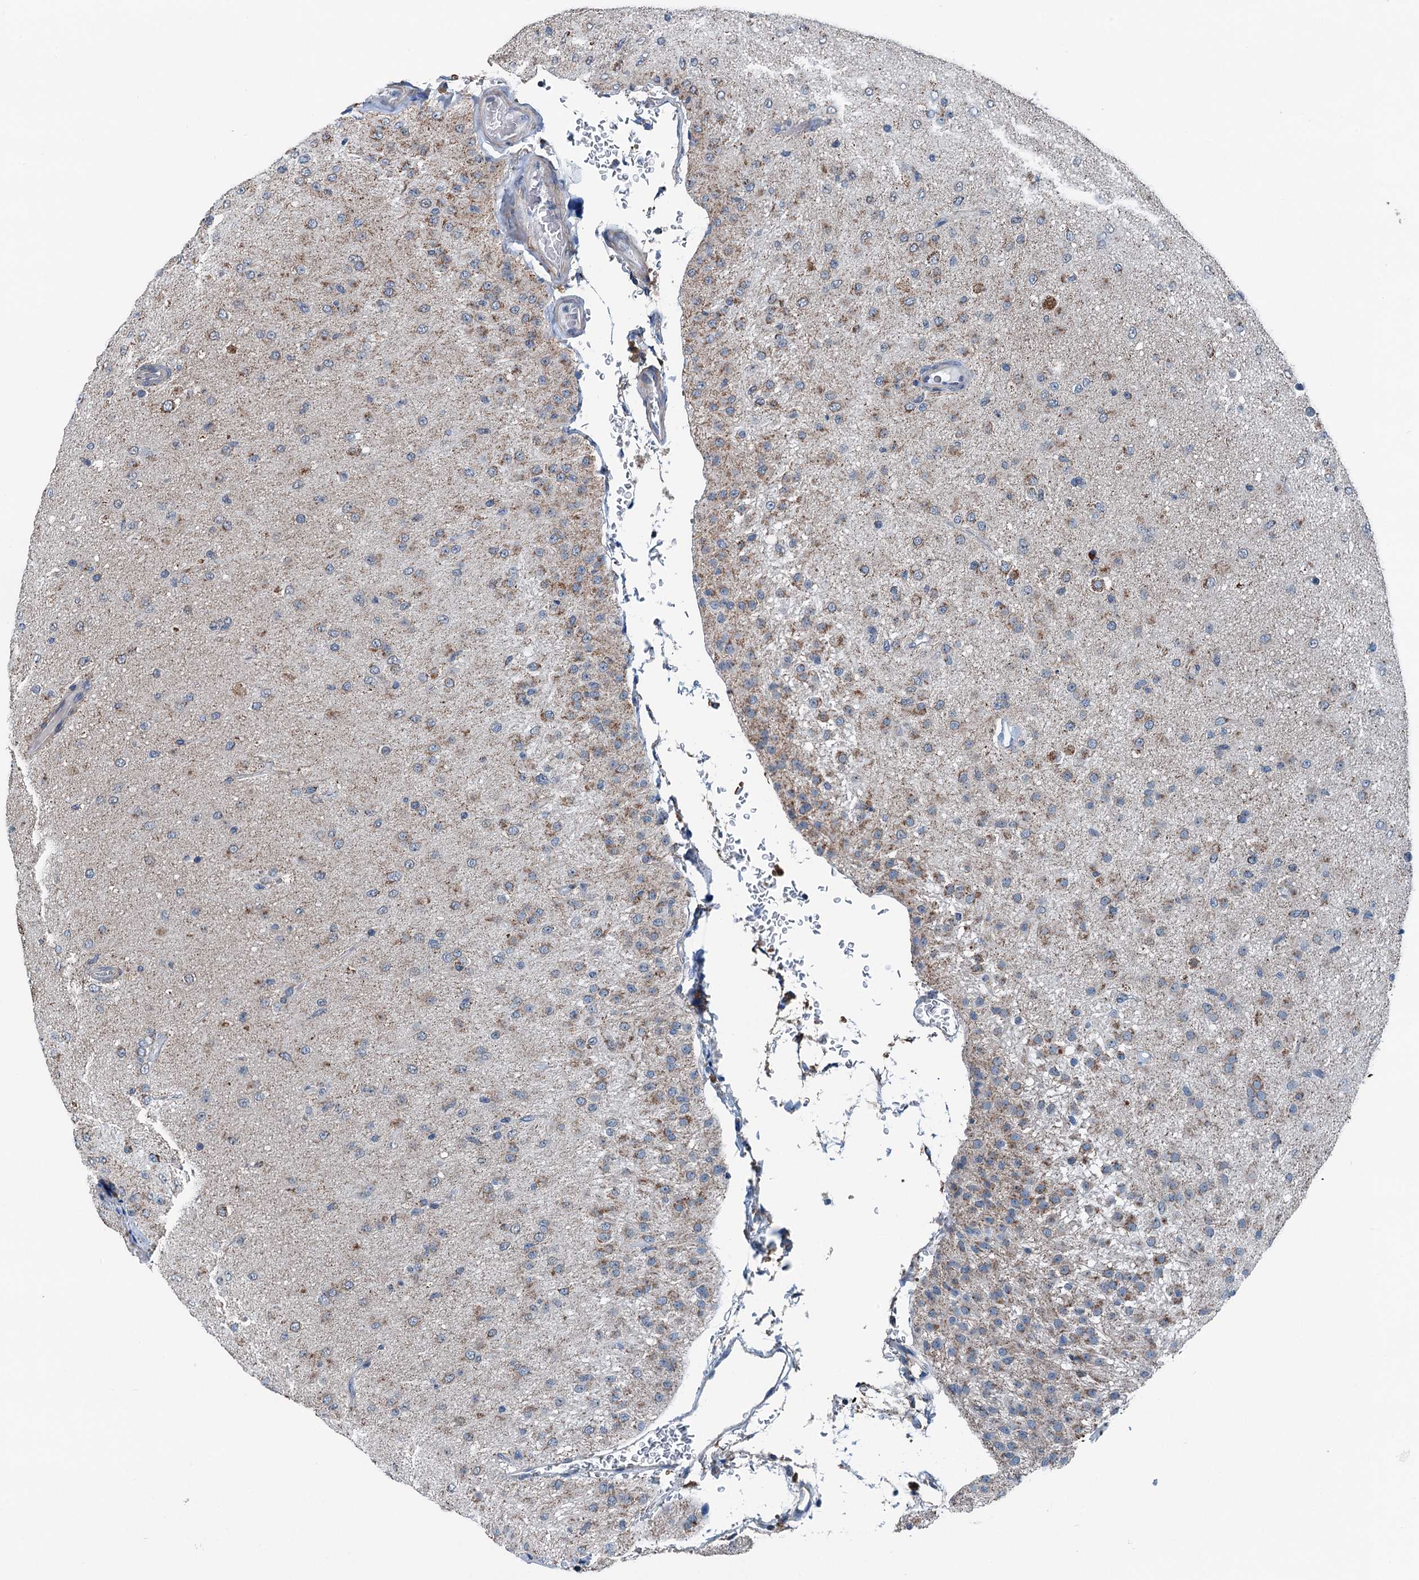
{"staining": {"intensity": "moderate", "quantity": "25%-75%", "location": "cytoplasmic/membranous"}, "tissue": "glioma", "cell_type": "Tumor cells", "image_type": "cancer", "snomed": [{"axis": "morphology", "description": "Glioma, malignant, Low grade"}, {"axis": "topography", "description": "Brain"}], "caption": "Protein staining of glioma tissue shows moderate cytoplasmic/membranous expression in approximately 25%-75% of tumor cells. The protein is shown in brown color, while the nuclei are stained blue.", "gene": "TRPT1", "patient": {"sex": "male", "age": 65}}